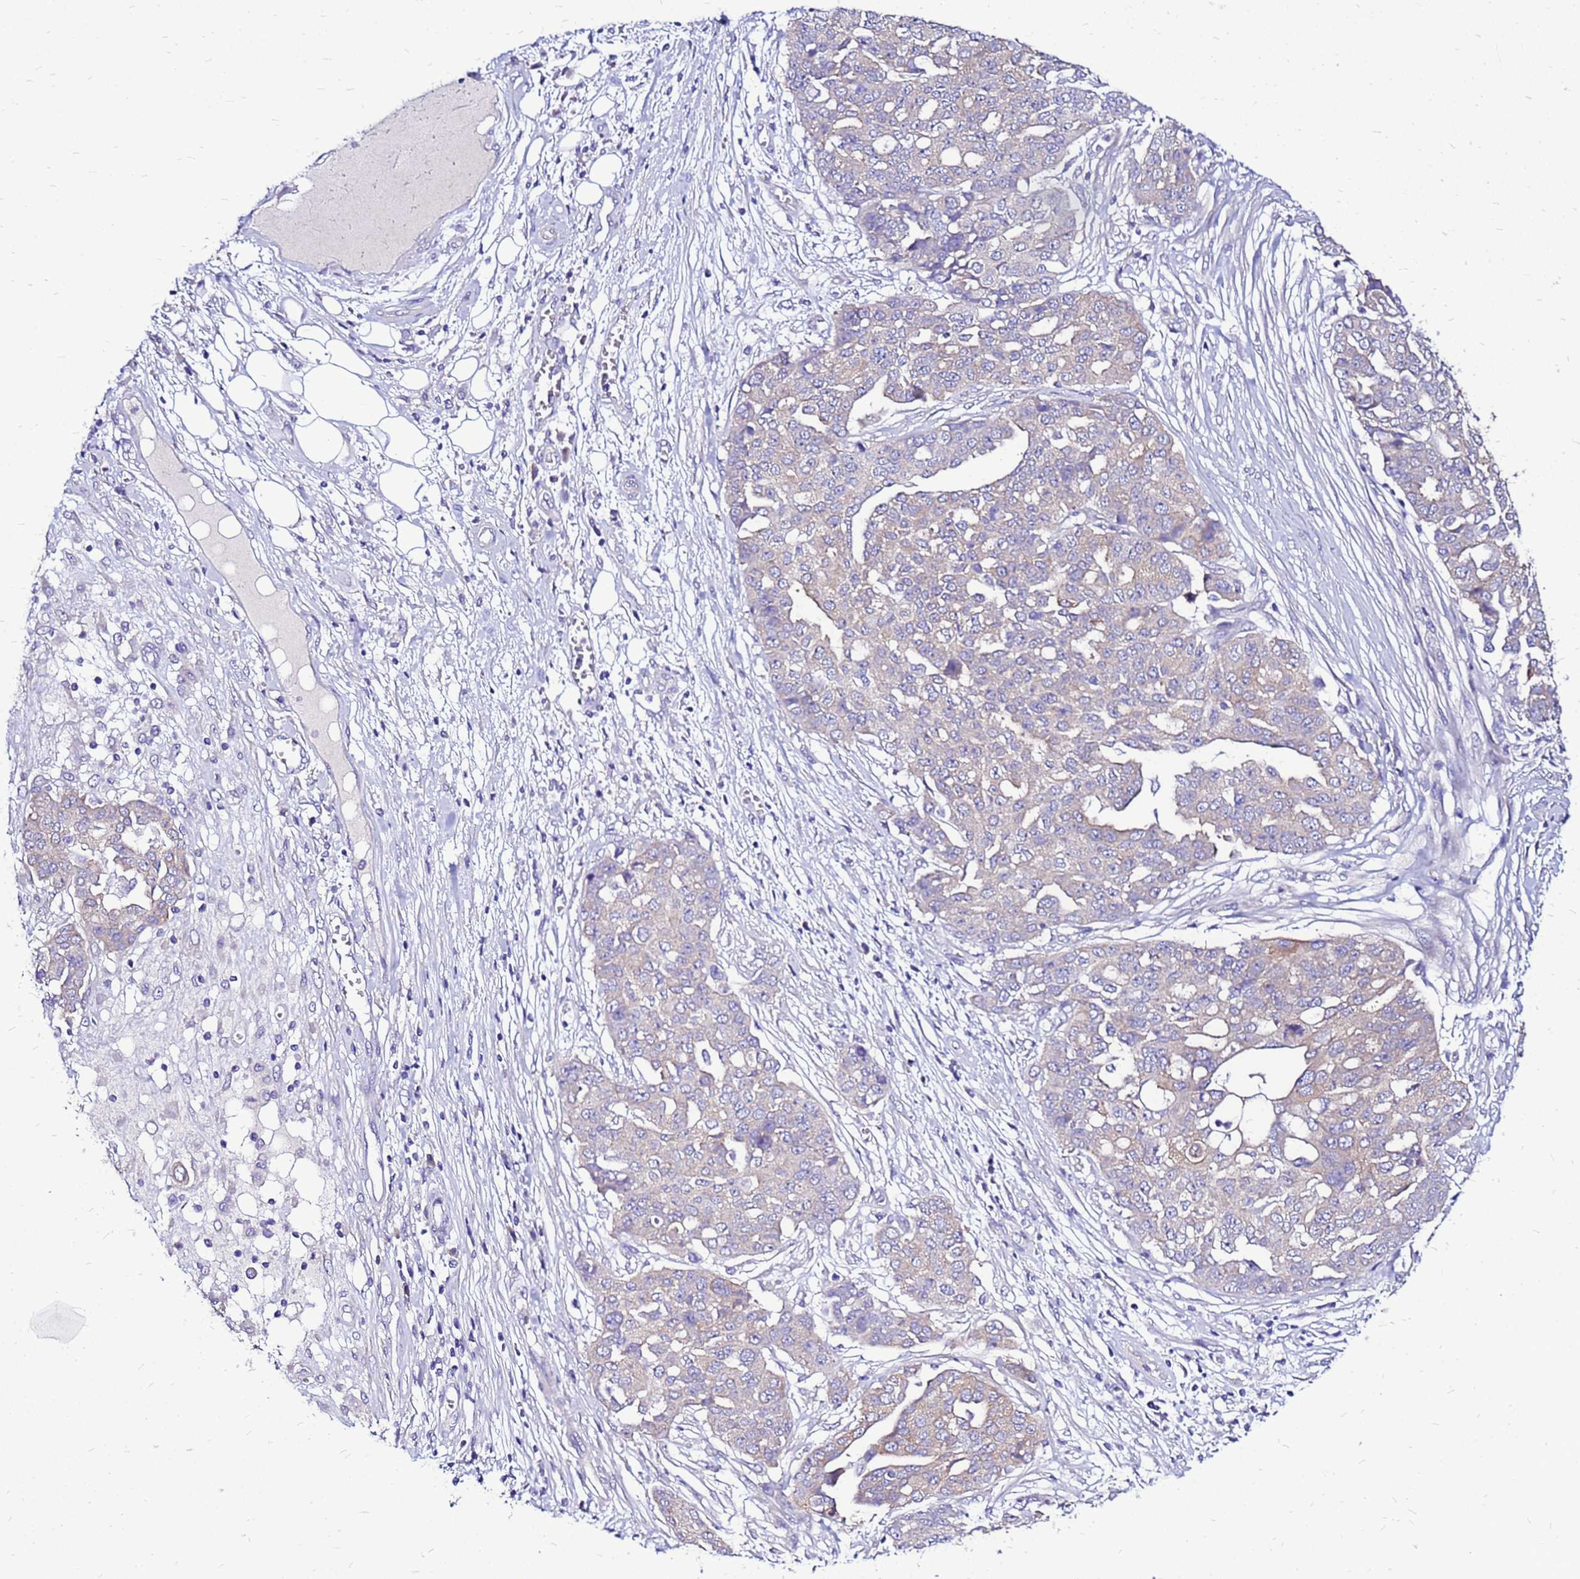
{"staining": {"intensity": "negative", "quantity": "none", "location": "none"}, "tissue": "ovarian cancer", "cell_type": "Tumor cells", "image_type": "cancer", "snomed": [{"axis": "morphology", "description": "Cystadenocarcinoma, serous, NOS"}, {"axis": "topography", "description": "Soft tissue"}, {"axis": "topography", "description": "Ovary"}], "caption": "Human ovarian serous cystadenocarcinoma stained for a protein using IHC demonstrates no expression in tumor cells.", "gene": "ARHGEF5", "patient": {"sex": "female", "age": 57}}